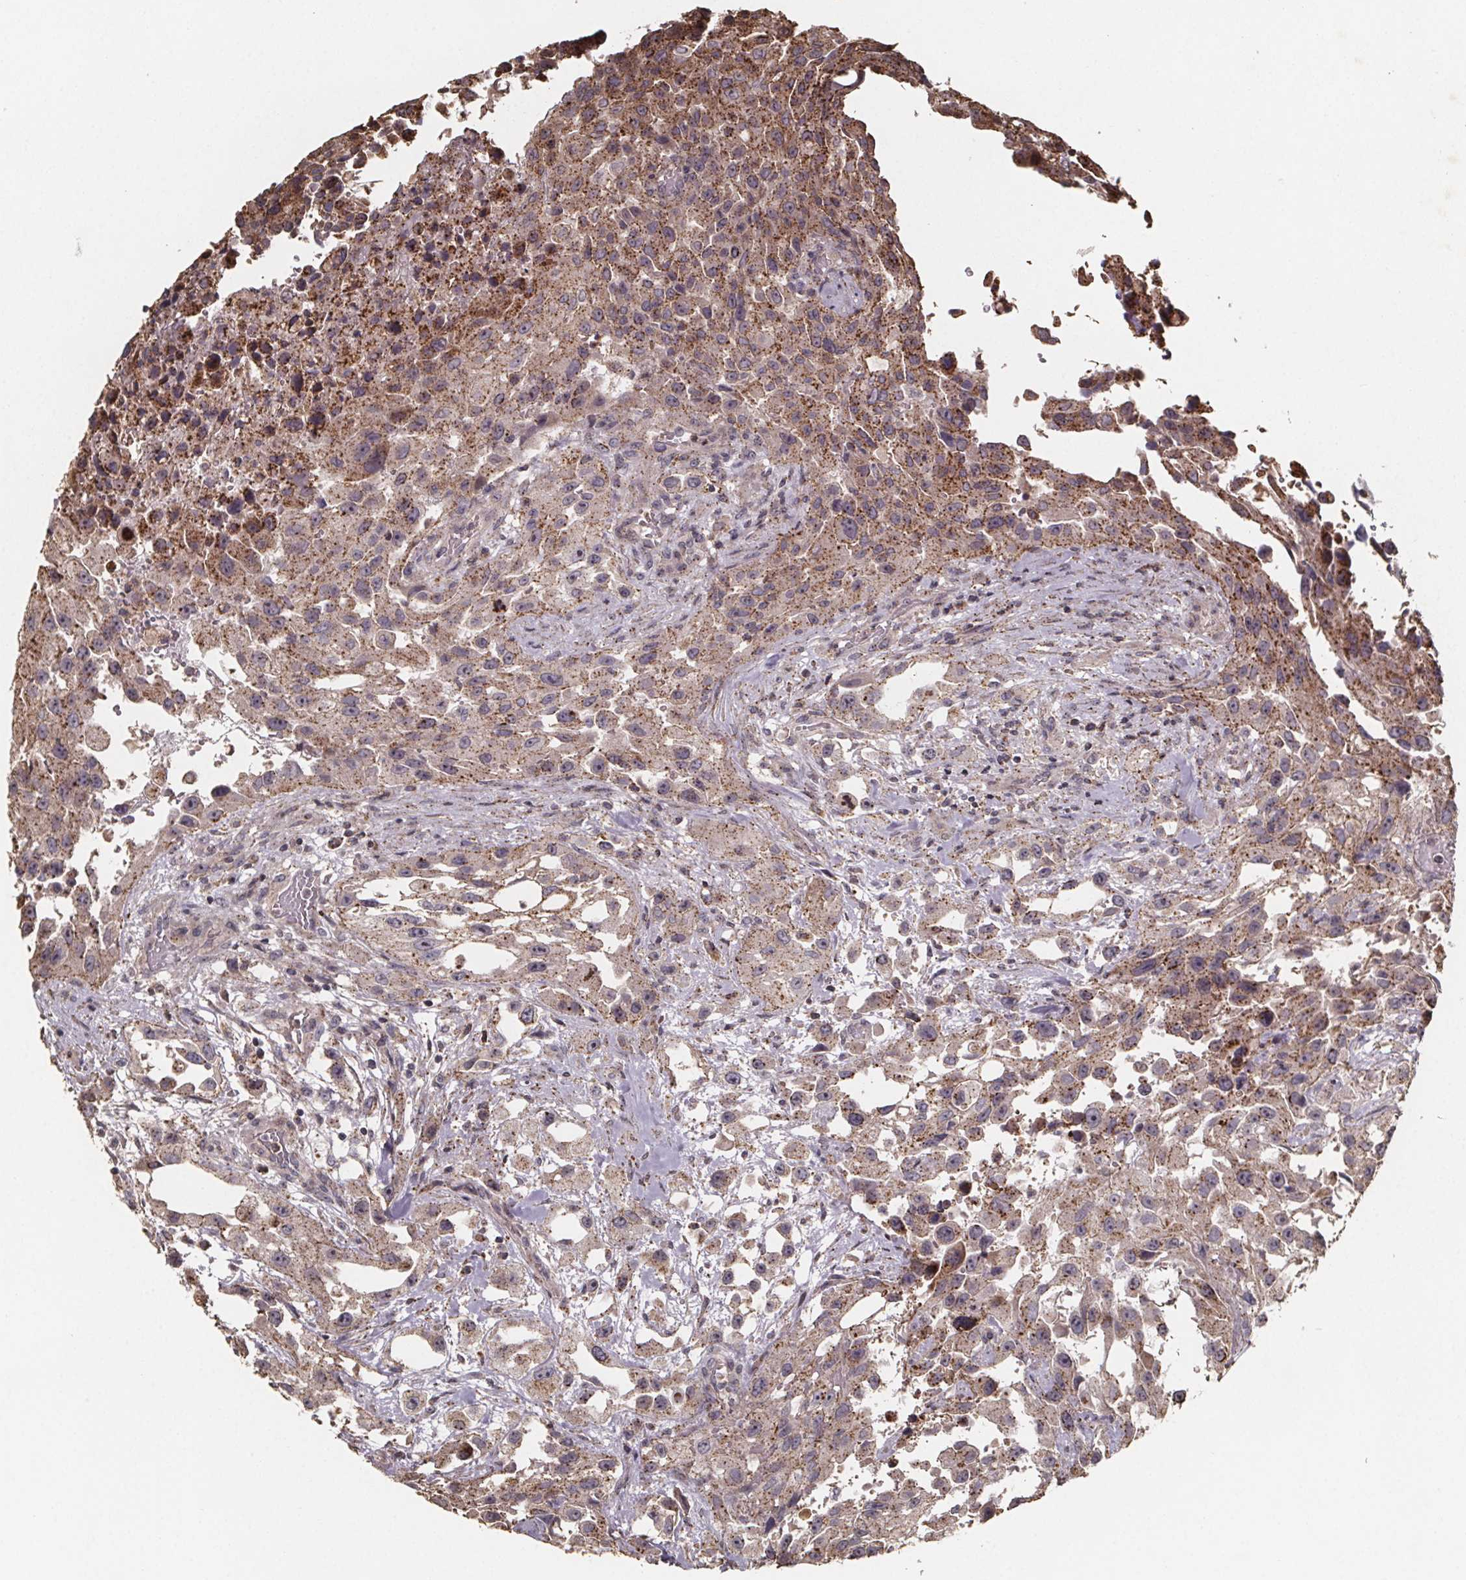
{"staining": {"intensity": "moderate", "quantity": "25%-75%", "location": "cytoplasmic/membranous"}, "tissue": "urothelial cancer", "cell_type": "Tumor cells", "image_type": "cancer", "snomed": [{"axis": "morphology", "description": "Urothelial carcinoma, High grade"}, {"axis": "topography", "description": "Urinary bladder"}], "caption": "A micrograph of human urothelial cancer stained for a protein displays moderate cytoplasmic/membranous brown staining in tumor cells. (DAB (3,3'-diaminobenzidine) IHC, brown staining for protein, blue staining for nuclei).", "gene": "ZNF879", "patient": {"sex": "male", "age": 79}}